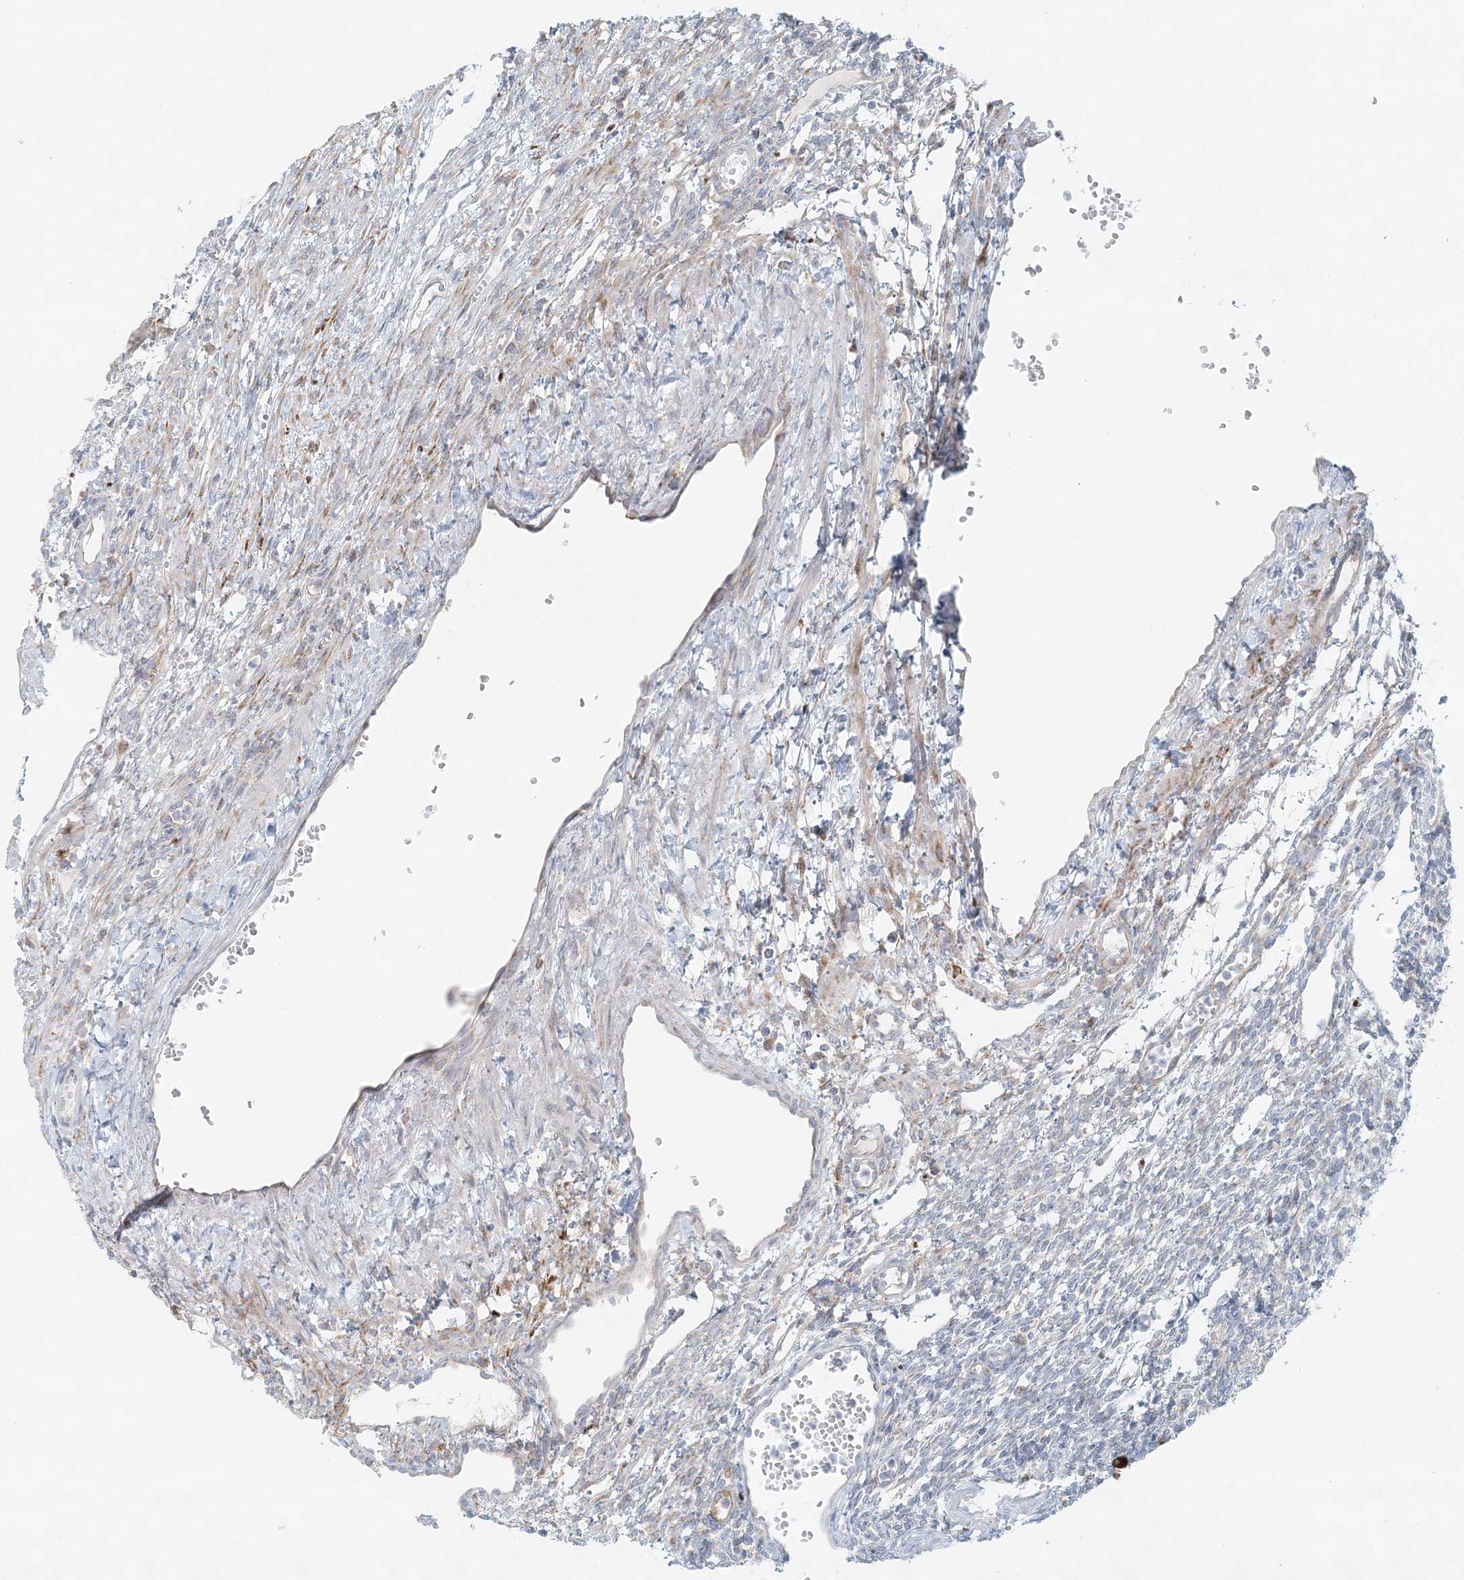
{"staining": {"intensity": "negative", "quantity": "none", "location": "none"}, "tissue": "ovary", "cell_type": "Ovarian stroma cells", "image_type": "normal", "snomed": [{"axis": "morphology", "description": "Normal tissue, NOS"}, {"axis": "morphology", "description": "Cyst, NOS"}, {"axis": "topography", "description": "Ovary"}], "caption": "Immunohistochemical staining of benign human ovary shows no significant expression in ovarian stroma cells. Nuclei are stained in blue.", "gene": "STK11IP", "patient": {"sex": "female", "age": 33}}